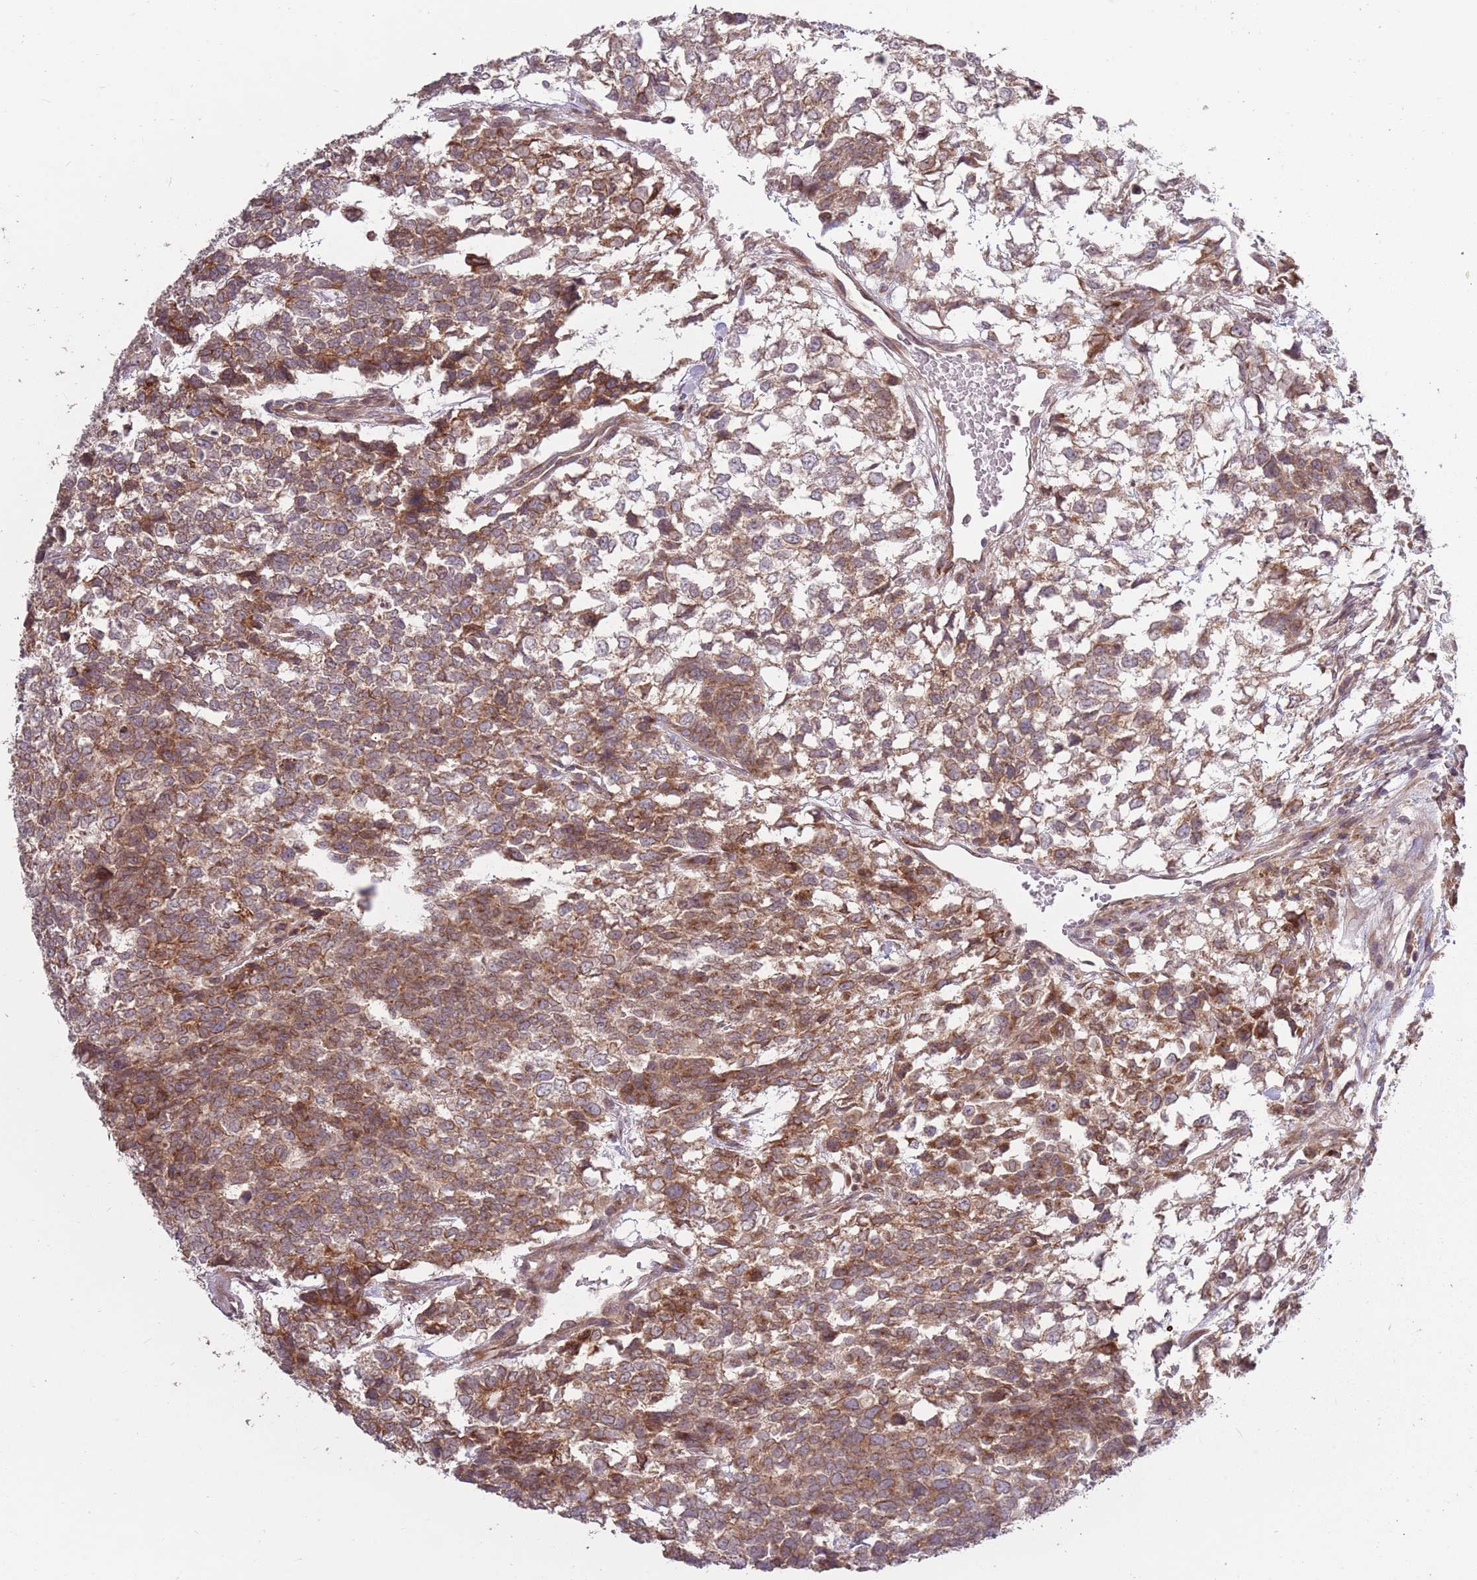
{"staining": {"intensity": "moderate", "quantity": ">75%", "location": "cytoplasmic/membranous"}, "tissue": "testis cancer", "cell_type": "Tumor cells", "image_type": "cancer", "snomed": [{"axis": "morphology", "description": "Carcinoma, Embryonal, NOS"}, {"axis": "topography", "description": "Testis"}], "caption": "Immunohistochemistry (DAB (3,3'-diaminobenzidine)) staining of human embryonal carcinoma (testis) shows moderate cytoplasmic/membranous protein positivity in about >75% of tumor cells. (DAB (3,3'-diaminobenzidine) IHC, brown staining for protein, blue staining for nuclei).", "gene": "PLD6", "patient": {"sex": "male", "age": 23}}